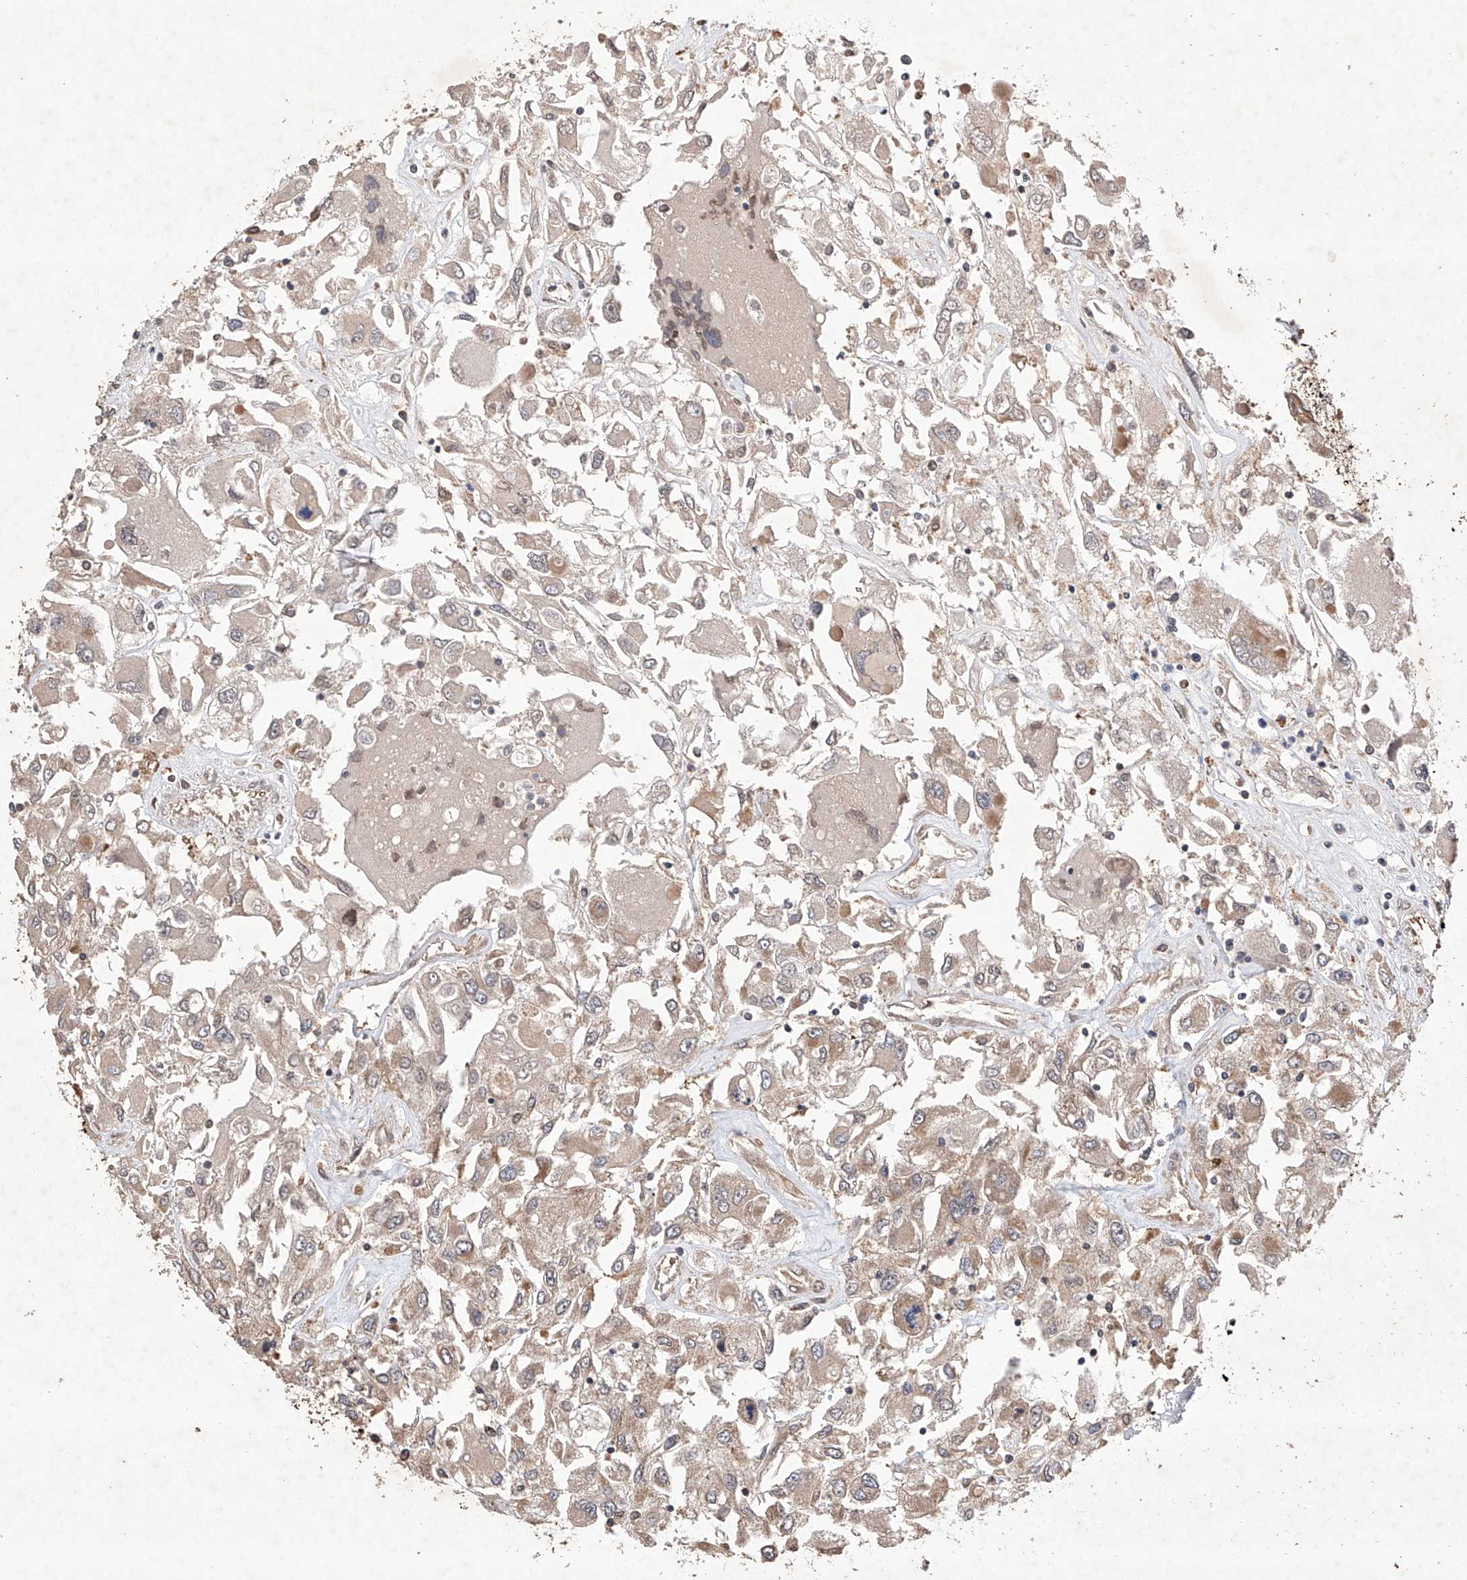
{"staining": {"intensity": "weak", "quantity": "25%-75%", "location": "cytoplasmic/membranous"}, "tissue": "renal cancer", "cell_type": "Tumor cells", "image_type": "cancer", "snomed": [{"axis": "morphology", "description": "Adenocarcinoma, NOS"}, {"axis": "topography", "description": "Kidney"}], "caption": "Adenocarcinoma (renal) stained with DAB immunohistochemistry displays low levels of weak cytoplasmic/membranous expression in about 25%-75% of tumor cells. The protein of interest is shown in brown color, while the nuclei are stained blue.", "gene": "LURAP1", "patient": {"sex": "female", "age": 52}}